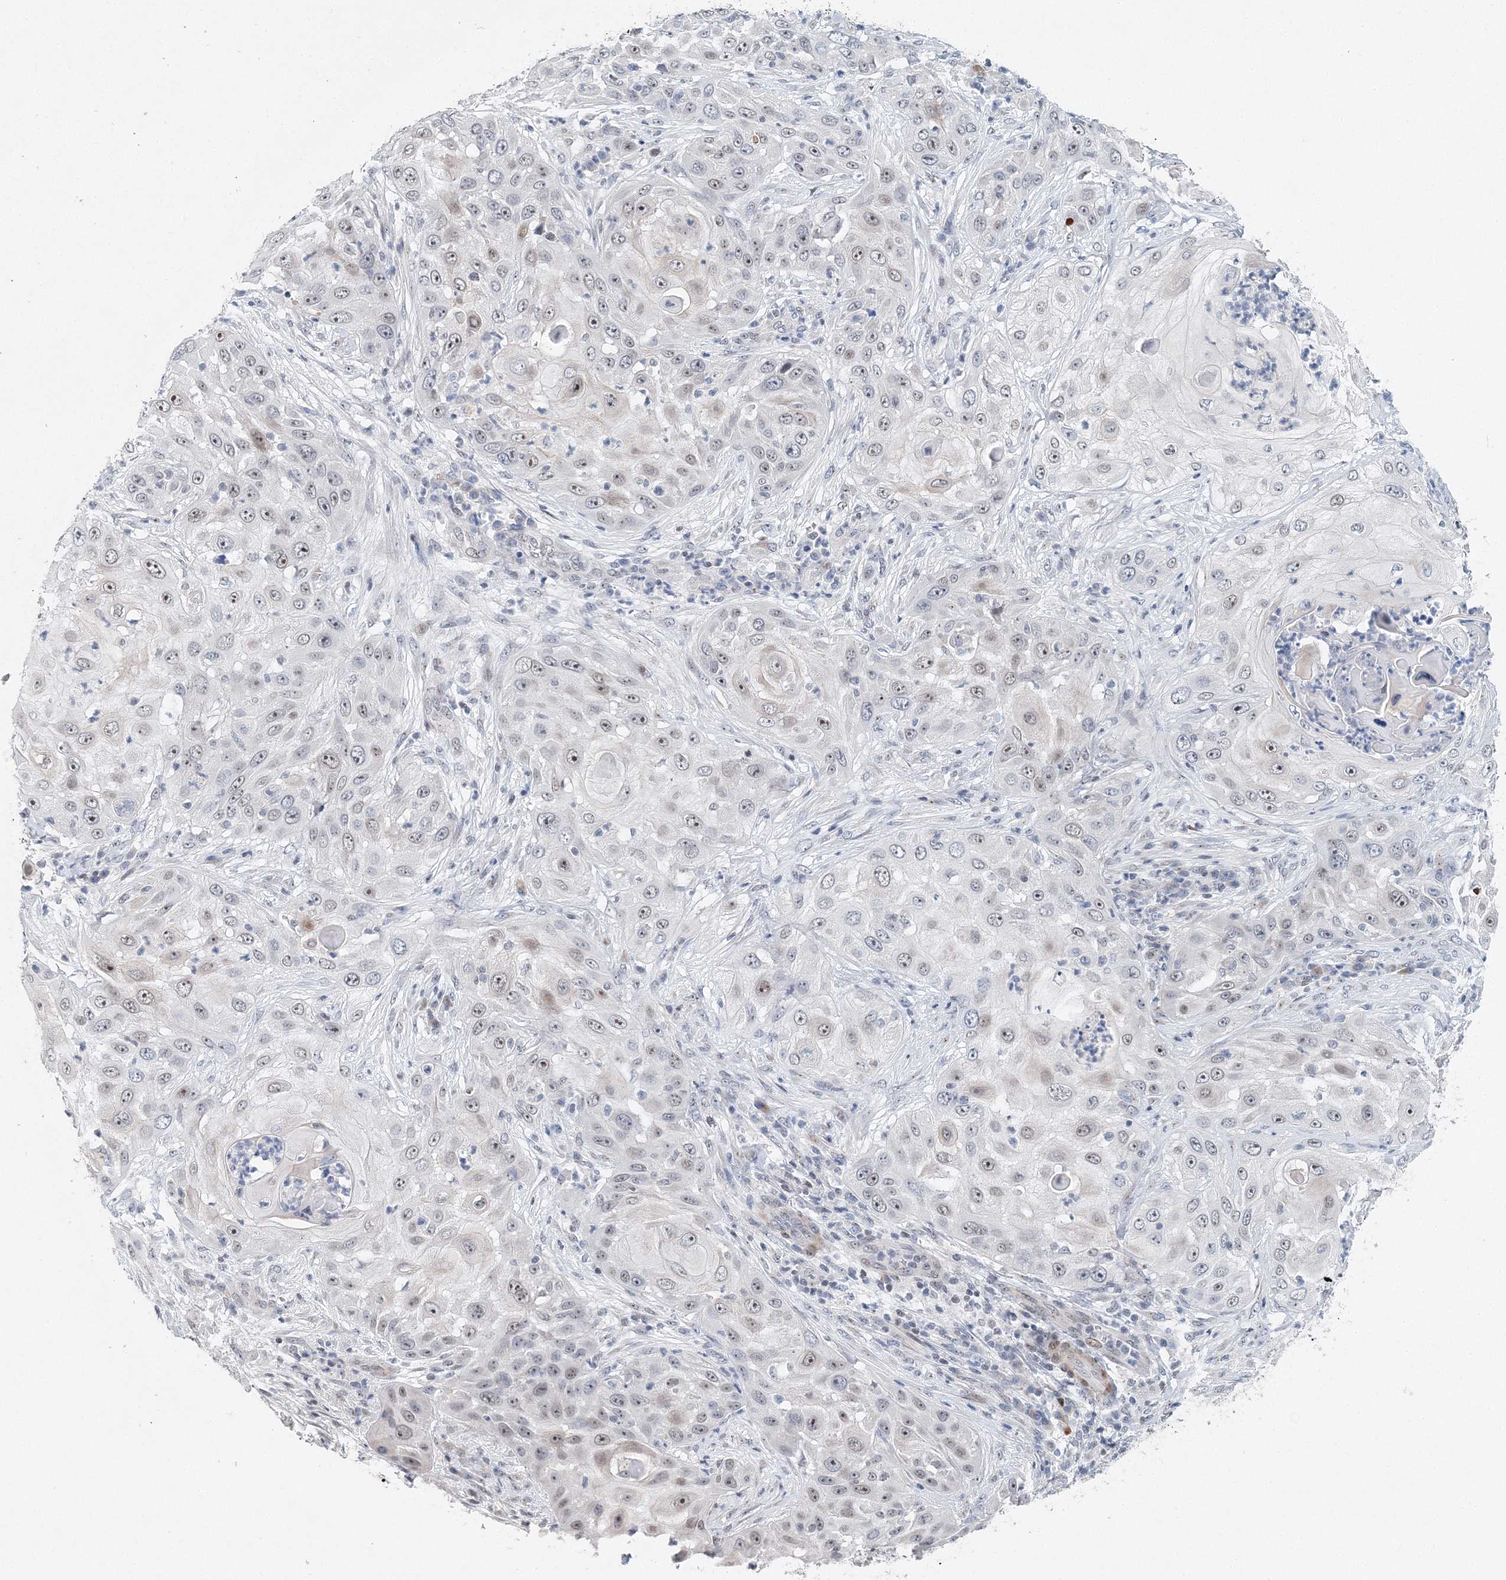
{"staining": {"intensity": "moderate", "quantity": "25%-75%", "location": "nuclear"}, "tissue": "skin cancer", "cell_type": "Tumor cells", "image_type": "cancer", "snomed": [{"axis": "morphology", "description": "Squamous cell carcinoma, NOS"}, {"axis": "topography", "description": "Skin"}], "caption": "Immunohistochemistry staining of skin cancer (squamous cell carcinoma), which displays medium levels of moderate nuclear expression in about 25%-75% of tumor cells indicating moderate nuclear protein positivity. The staining was performed using DAB (brown) for protein detection and nuclei were counterstained in hematoxylin (blue).", "gene": "UIMC1", "patient": {"sex": "female", "age": 44}}